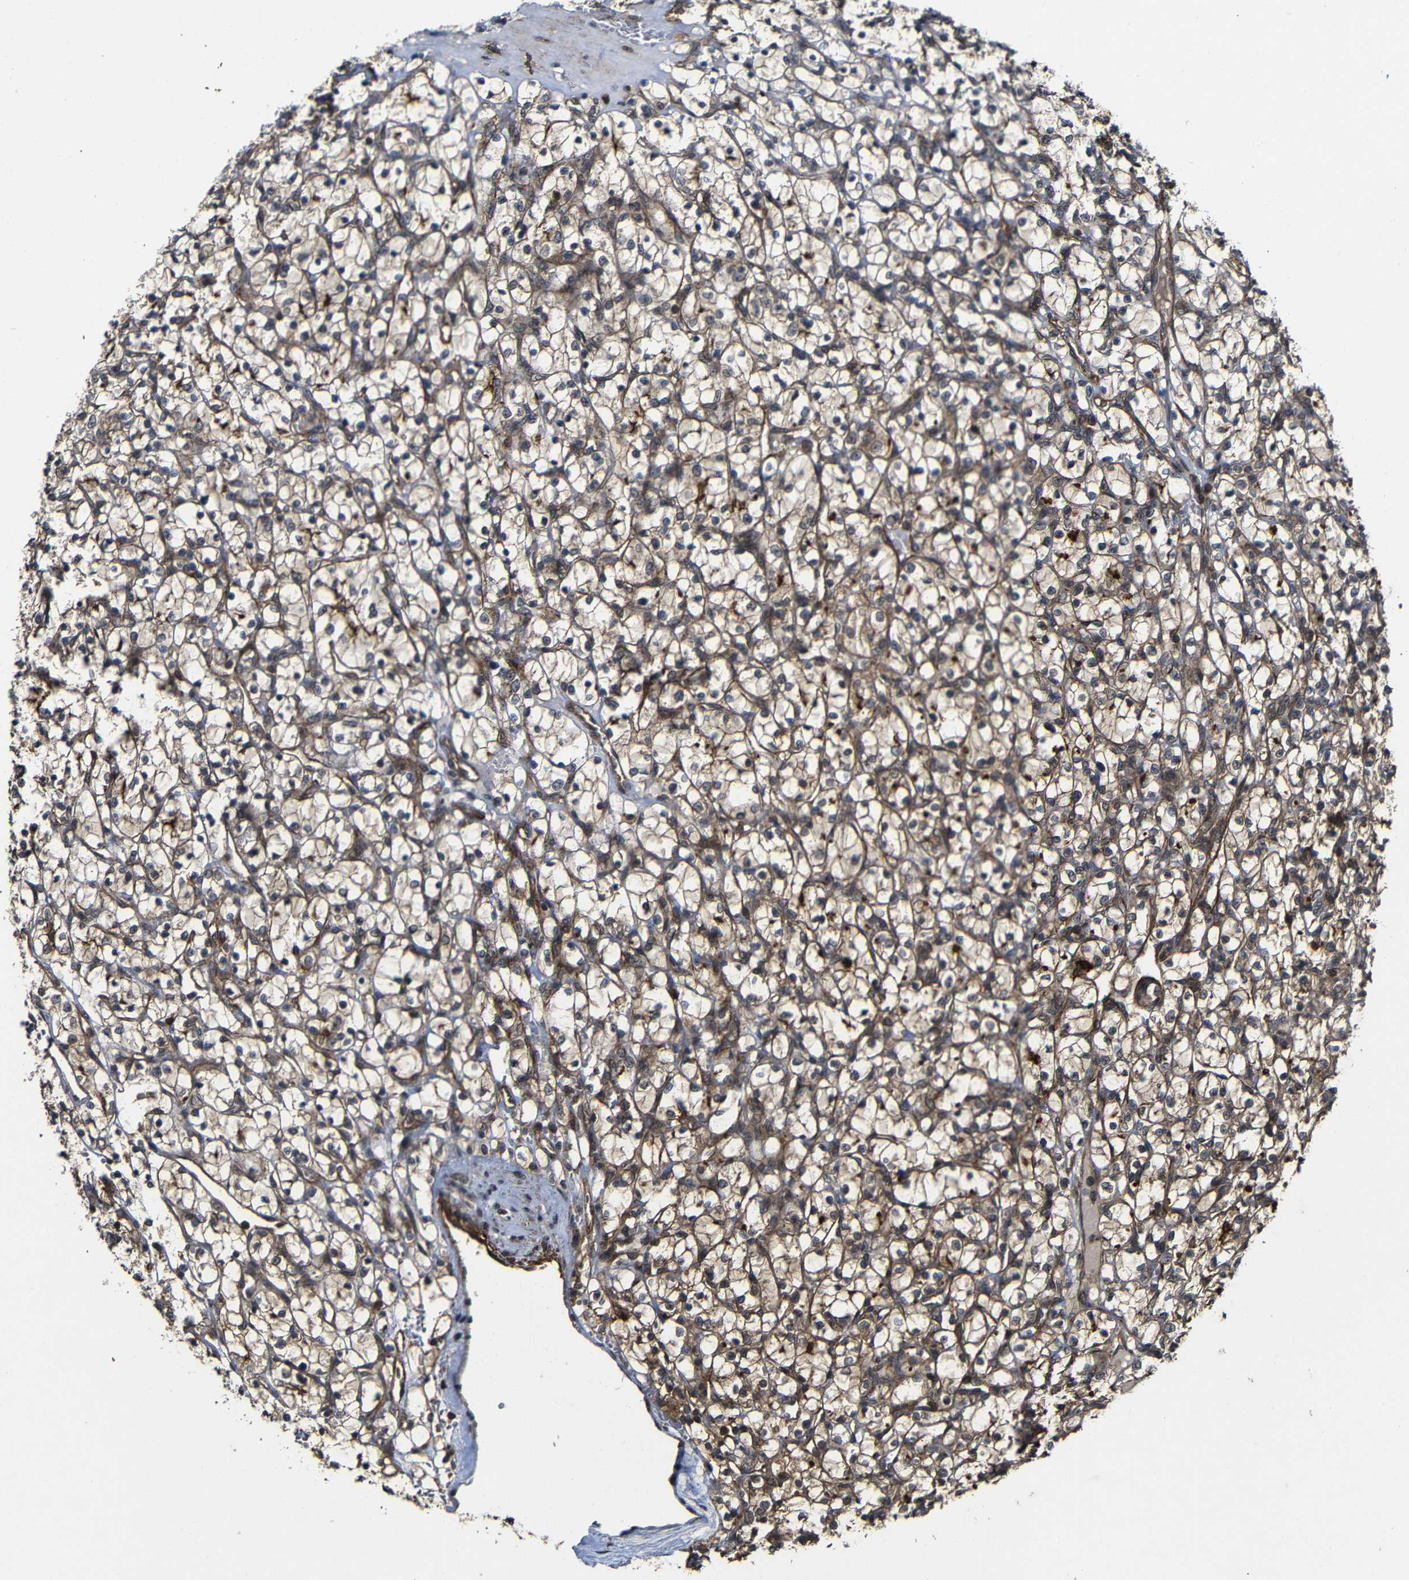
{"staining": {"intensity": "weak", "quantity": ">75%", "location": "cytoplasmic/membranous"}, "tissue": "renal cancer", "cell_type": "Tumor cells", "image_type": "cancer", "snomed": [{"axis": "morphology", "description": "Adenocarcinoma, NOS"}, {"axis": "topography", "description": "Kidney"}], "caption": "Adenocarcinoma (renal) tissue displays weak cytoplasmic/membranous expression in approximately >75% of tumor cells", "gene": "NANOS1", "patient": {"sex": "female", "age": 69}}